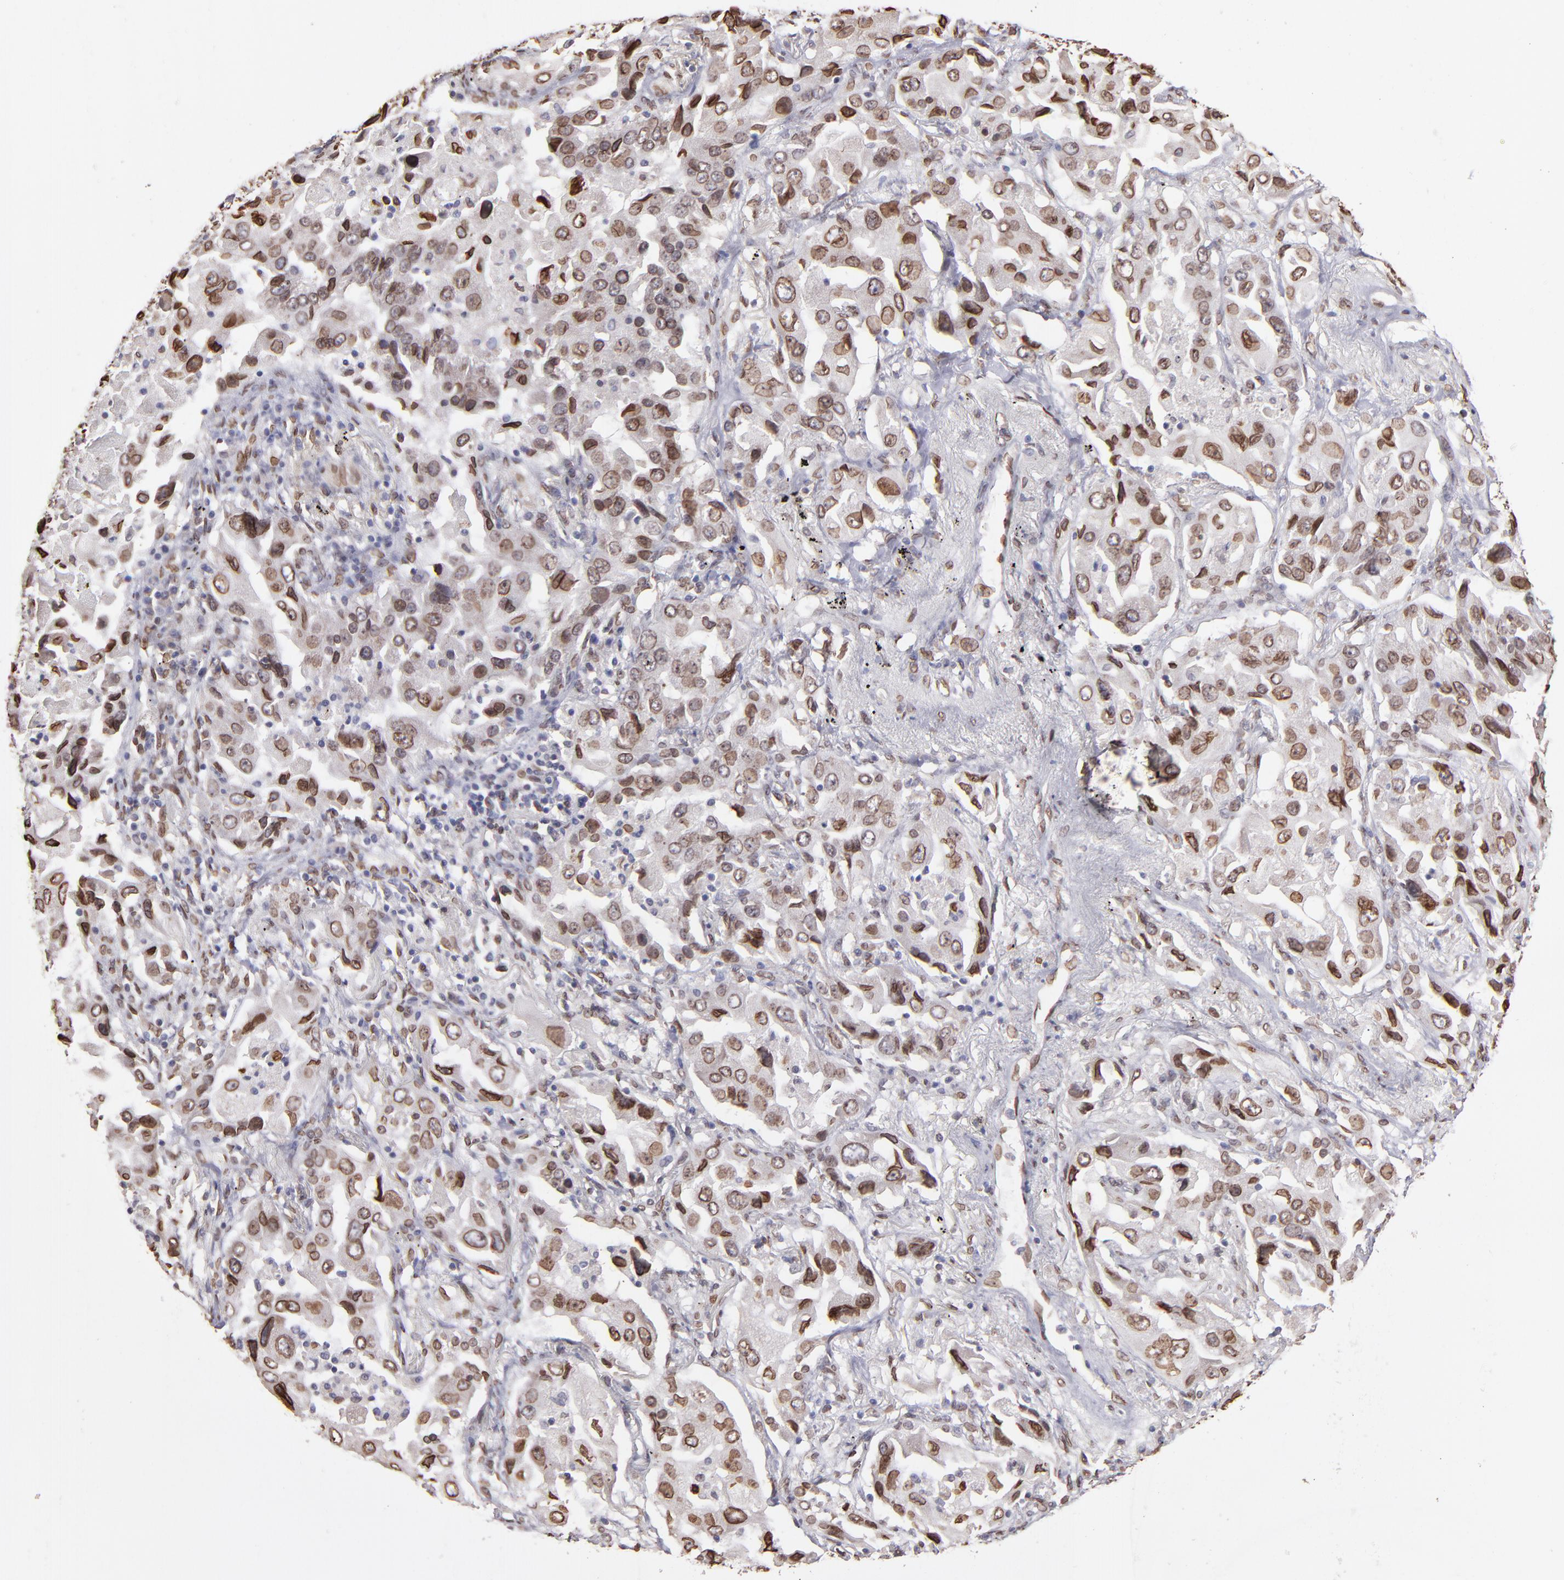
{"staining": {"intensity": "moderate", "quantity": ">75%", "location": "cytoplasmic/membranous,nuclear"}, "tissue": "lung cancer", "cell_type": "Tumor cells", "image_type": "cancer", "snomed": [{"axis": "morphology", "description": "Adenocarcinoma, NOS"}, {"axis": "topography", "description": "Lung"}], "caption": "Moderate cytoplasmic/membranous and nuclear positivity is seen in approximately >75% of tumor cells in lung cancer (adenocarcinoma).", "gene": "PUM3", "patient": {"sex": "female", "age": 65}}